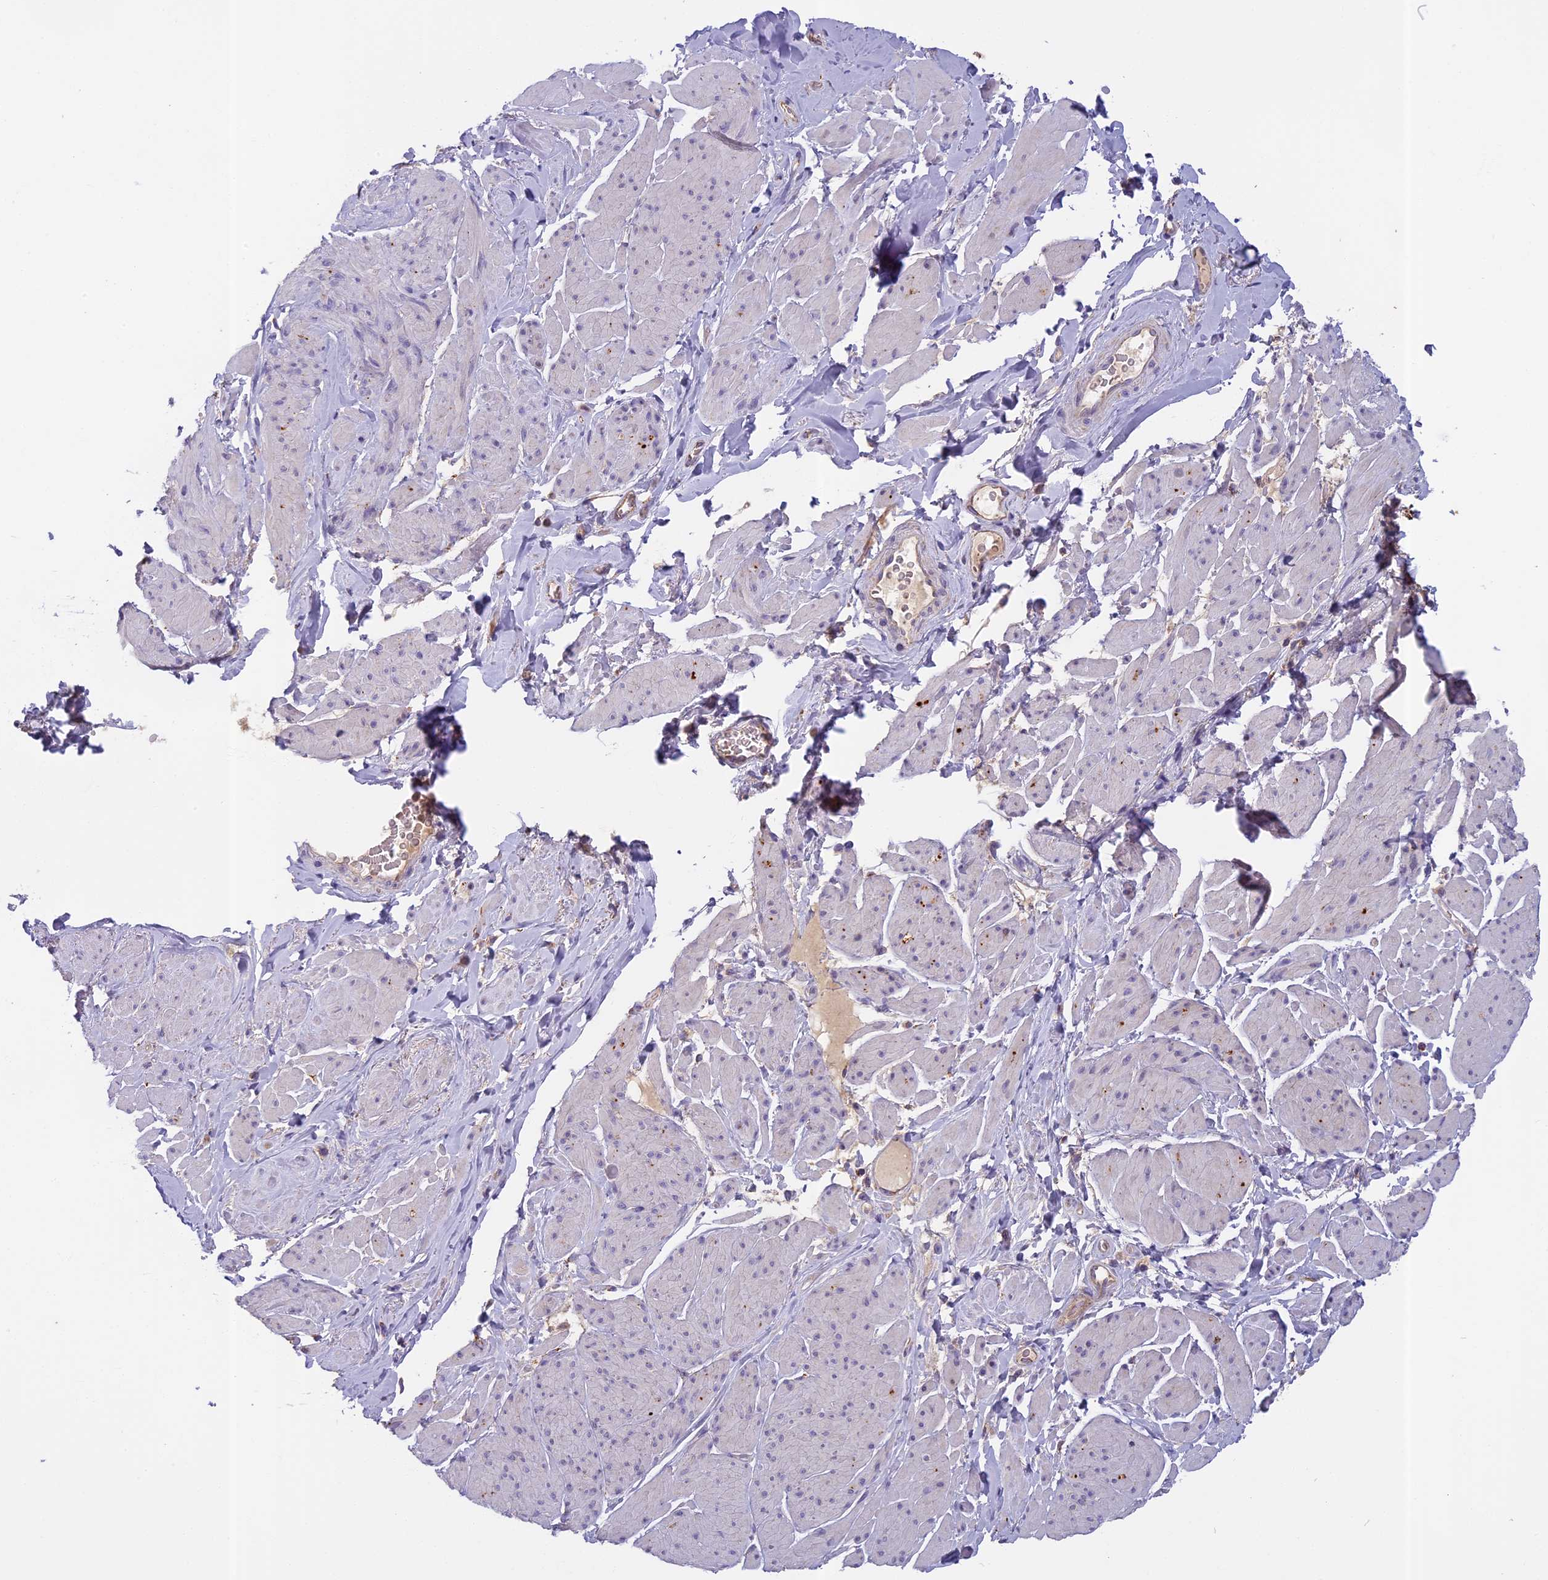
{"staining": {"intensity": "moderate", "quantity": "<25%", "location": "cytoplasmic/membranous"}, "tissue": "smooth muscle", "cell_type": "Smooth muscle cells", "image_type": "normal", "snomed": [{"axis": "morphology", "description": "Normal tissue, NOS"}, {"axis": "topography", "description": "Smooth muscle"}, {"axis": "topography", "description": "Peripheral nerve tissue"}], "caption": "Brown immunohistochemical staining in benign human smooth muscle shows moderate cytoplasmic/membranous expression in approximately <25% of smooth muscle cells. The protein of interest is stained brown, and the nuclei are stained in blue (DAB IHC with brightfield microscopy, high magnification).", "gene": "SEMA7A", "patient": {"sex": "male", "age": 69}}